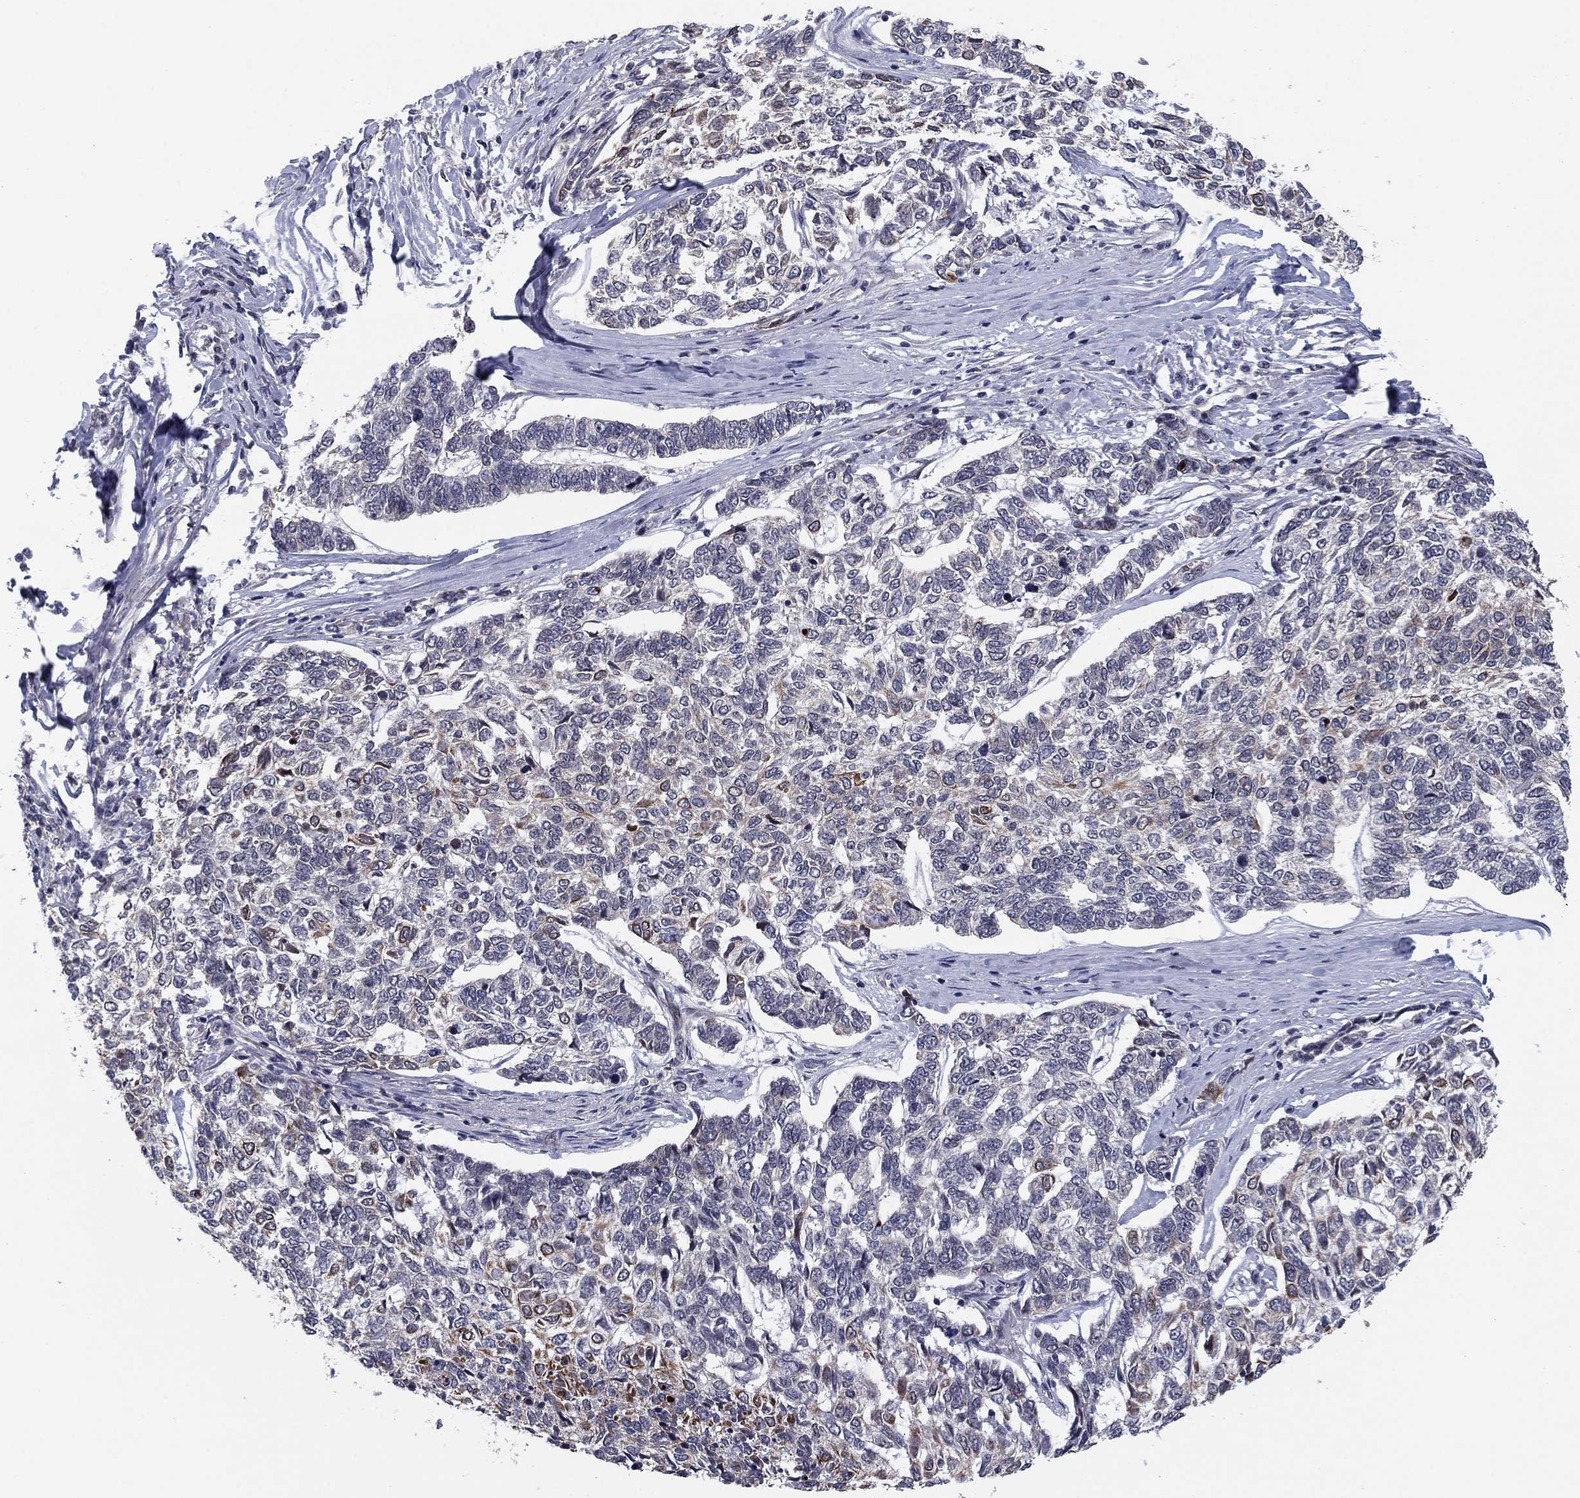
{"staining": {"intensity": "moderate", "quantity": "<25%", "location": "cytoplasmic/membranous"}, "tissue": "skin cancer", "cell_type": "Tumor cells", "image_type": "cancer", "snomed": [{"axis": "morphology", "description": "Basal cell carcinoma"}, {"axis": "topography", "description": "Skin"}], "caption": "High-power microscopy captured an IHC histopathology image of skin cancer (basal cell carcinoma), revealing moderate cytoplasmic/membranous staining in approximately <25% of tumor cells.", "gene": "BCL11A", "patient": {"sex": "female", "age": 65}}